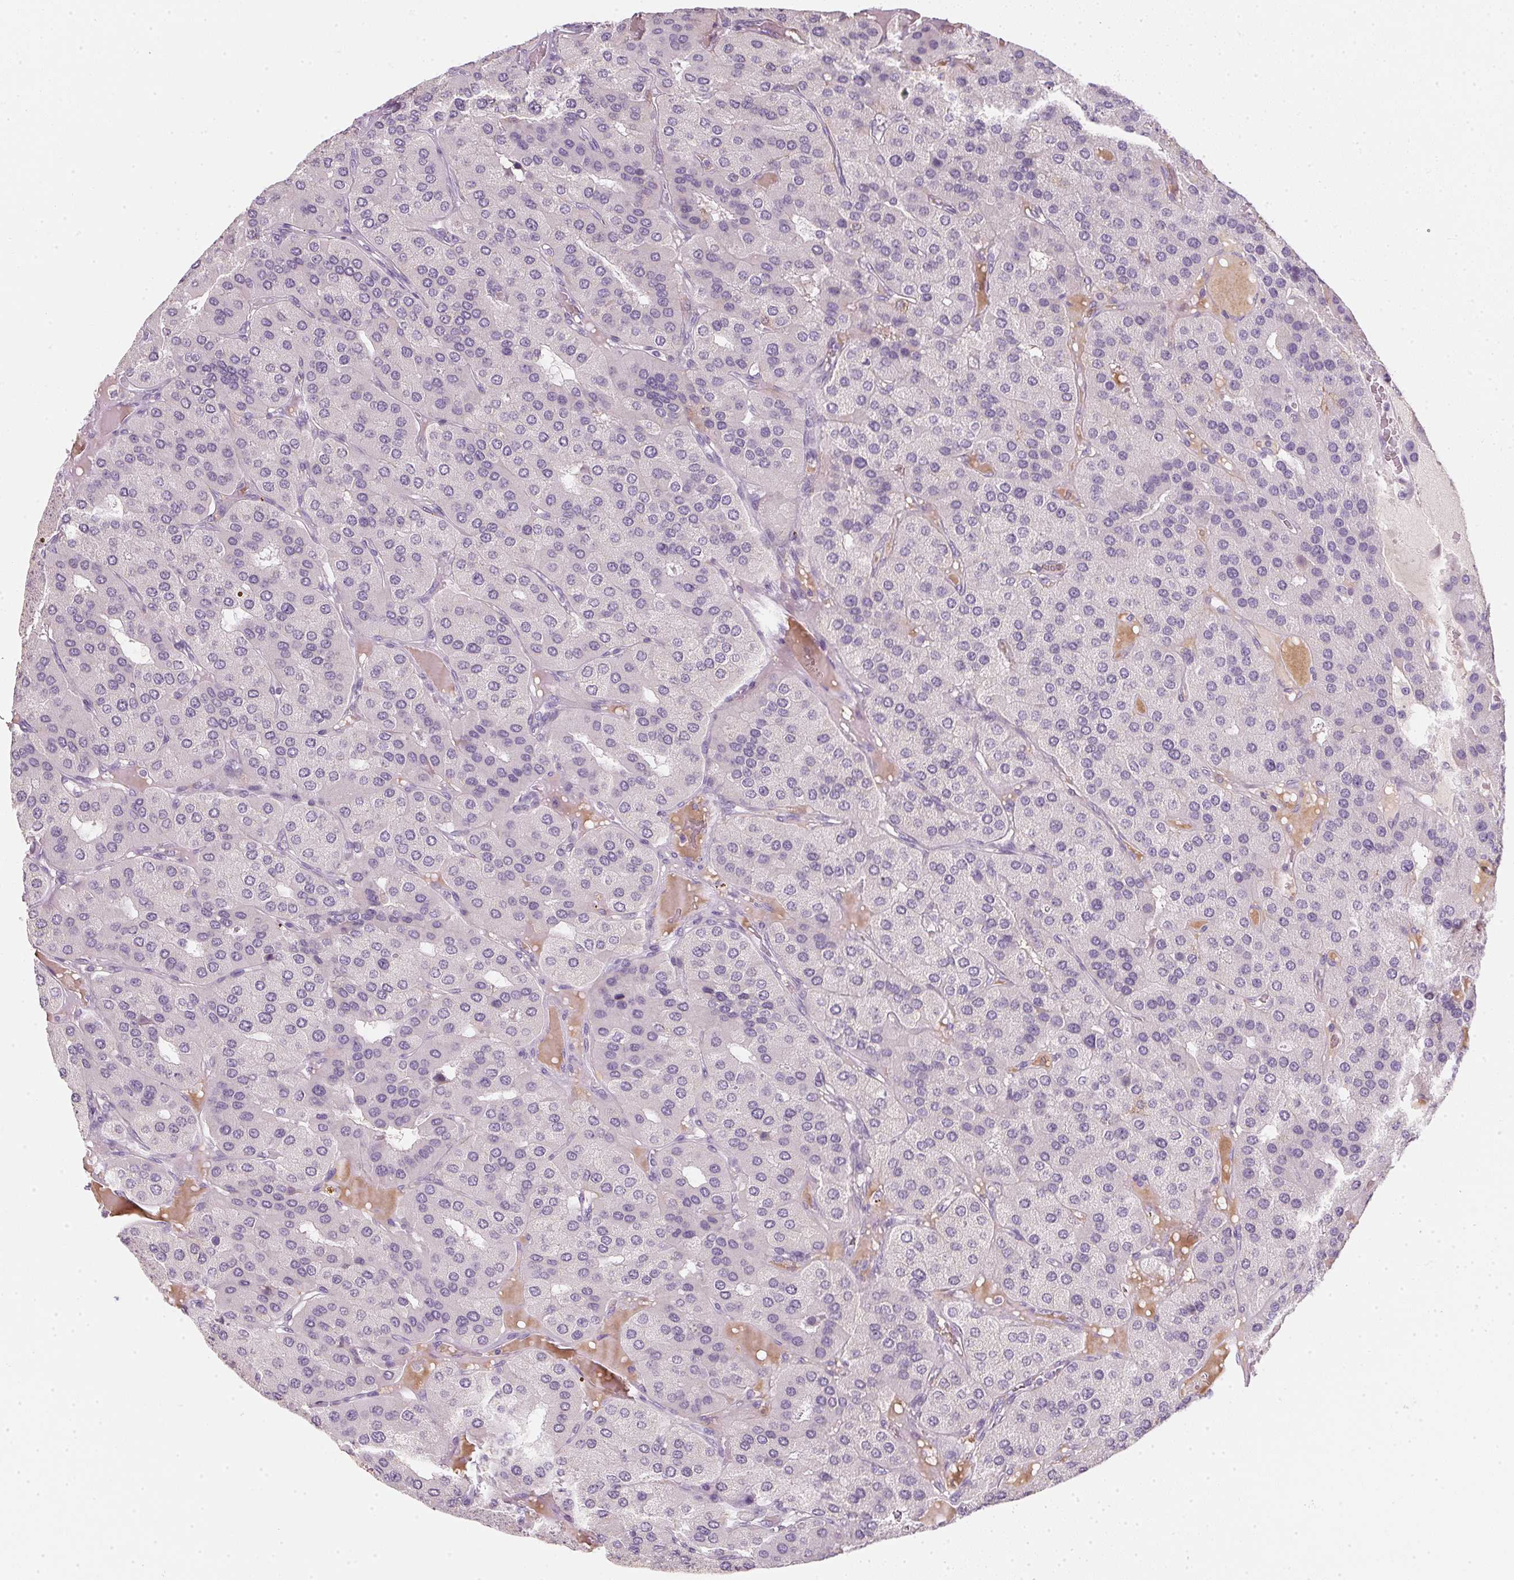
{"staining": {"intensity": "negative", "quantity": "none", "location": "none"}, "tissue": "parathyroid gland", "cell_type": "Glandular cells", "image_type": "normal", "snomed": [{"axis": "morphology", "description": "Normal tissue, NOS"}, {"axis": "morphology", "description": "Adenoma, NOS"}, {"axis": "topography", "description": "Parathyroid gland"}], "caption": "High power microscopy image of an immunohistochemistry photomicrograph of normal parathyroid gland, revealing no significant staining in glandular cells.", "gene": "TMEM72", "patient": {"sex": "female", "age": 86}}